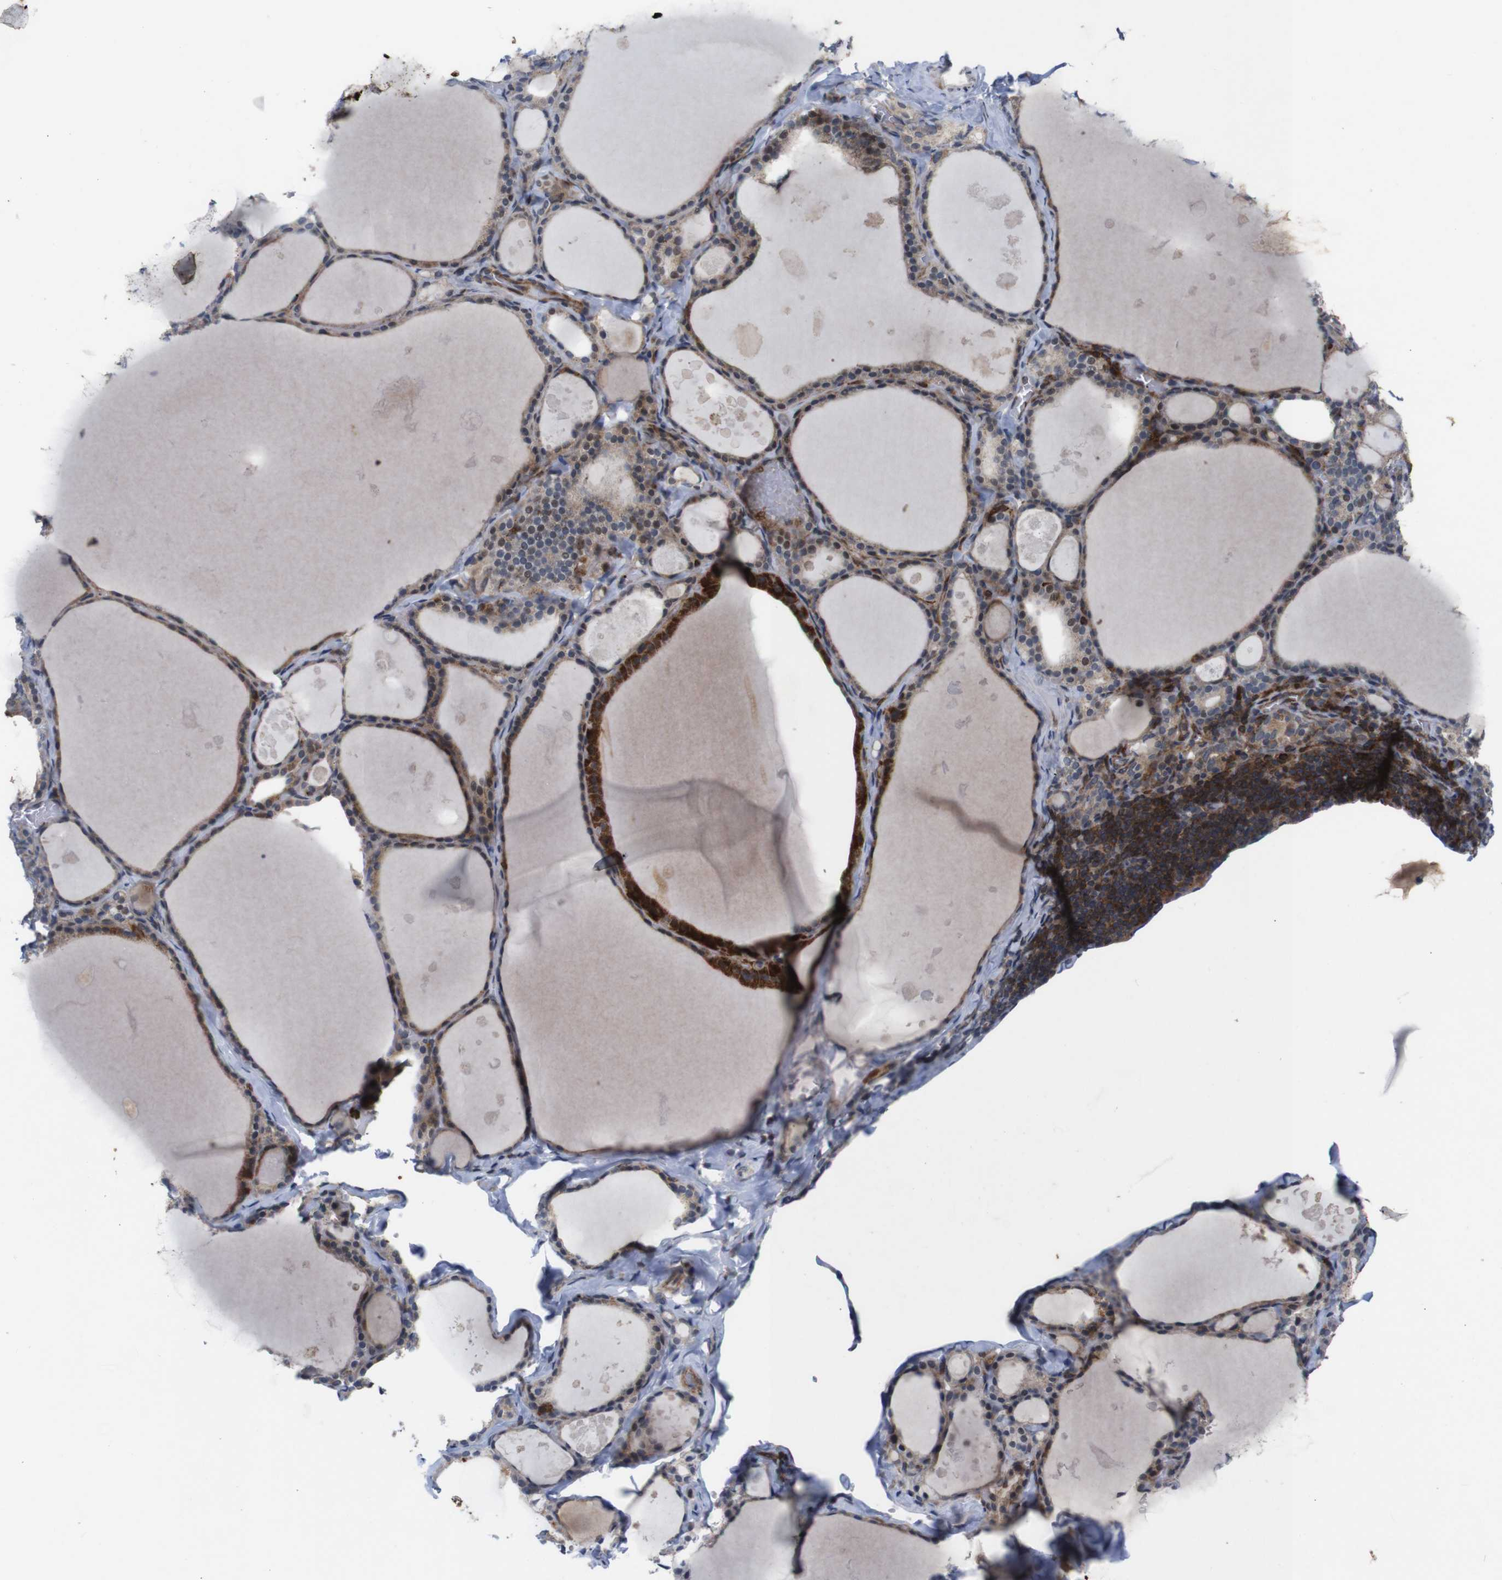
{"staining": {"intensity": "moderate", "quantity": "25%-75%", "location": "cytoplasmic/membranous,nuclear"}, "tissue": "thyroid gland", "cell_type": "Glandular cells", "image_type": "normal", "snomed": [{"axis": "morphology", "description": "Normal tissue, NOS"}, {"axis": "topography", "description": "Thyroid gland"}], "caption": "Immunohistochemical staining of unremarkable thyroid gland displays moderate cytoplasmic/membranous,nuclear protein expression in about 25%-75% of glandular cells.", "gene": "ATP7B", "patient": {"sex": "male", "age": 56}}